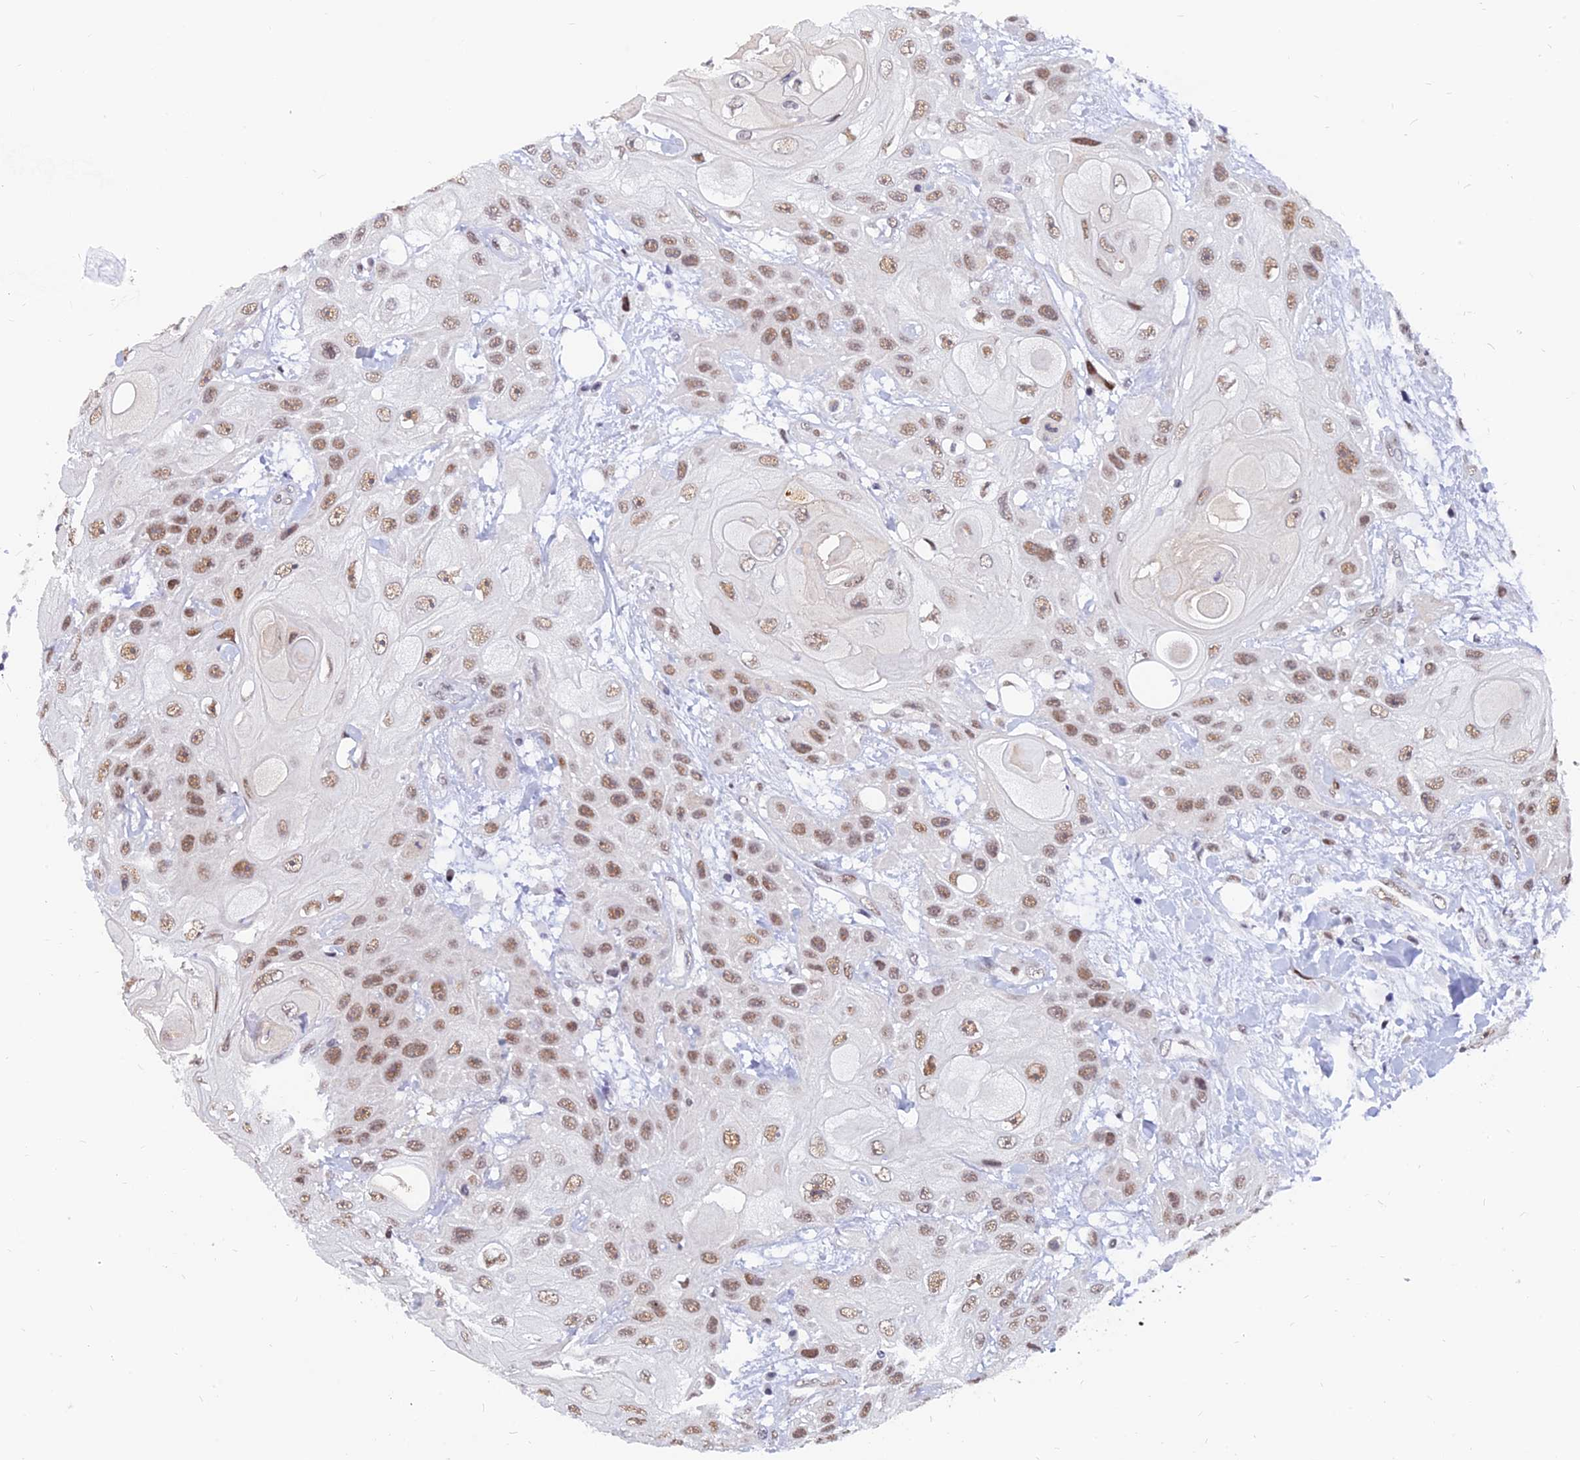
{"staining": {"intensity": "moderate", "quantity": ">75%", "location": "nuclear"}, "tissue": "head and neck cancer", "cell_type": "Tumor cells", "image_type": "cancer", "snomed": [{"axis": "morphology", "description": "Squamous cell carcinoma, NOS"}, {"axis": "topography", "description": "Head-Neck"}], "caption": "Brown immunohistochemical staining in human squamous cell carcinoma (head and neck) exhibits moderate nuclear positivity in about >75% of tumor cells. (Stains: DAB in brown, nuclei in blue, Microscopy: brightfield microscopy at high magnification).", "gene": "DPY30", "patient": {"sex": "female", "age": 43}}